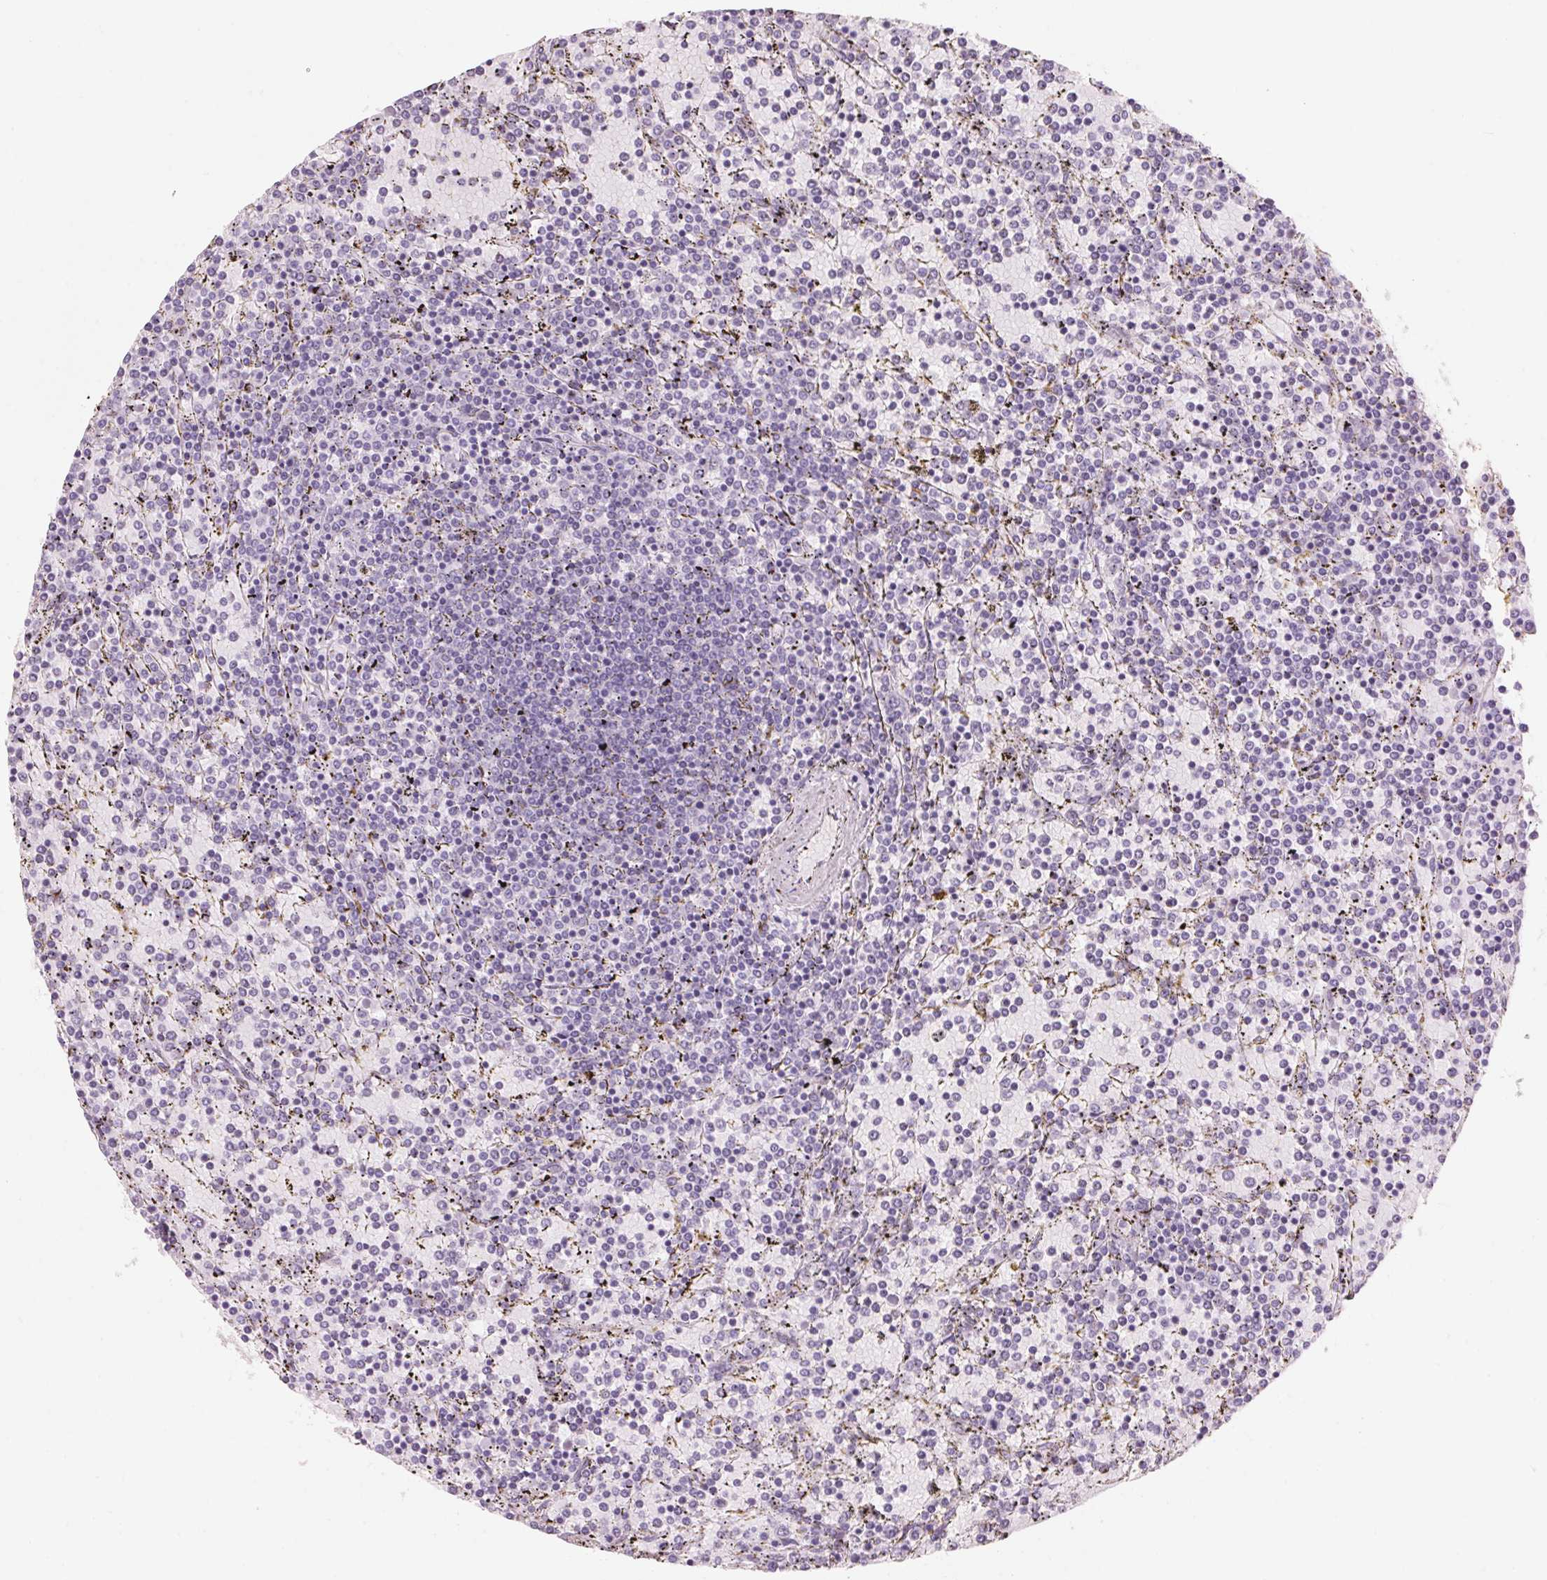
{"staining": {"intensity": "negative", "quantity": "none", "location": "none"}, "tissue": "lymphoma", "cell_type": "Tumor cells", "image_type": "cancer", "snomed": [{"axis": "morphology", "description": "Malignant lymphoma, non-Hodgkin's type, Low grade"}, {"axis": "topography", "description": "Spleen"}], "caption": "High magnification brightfield microscopy of malignant lymphoma, non-Hodgkin's type (low-grade) stained with DAB (brown) and counterstained with hematoxylin (blue): tumor cells show no significant staining.", "gene": "ADAM20", "patient": {"sex": "female", "age": 77}}